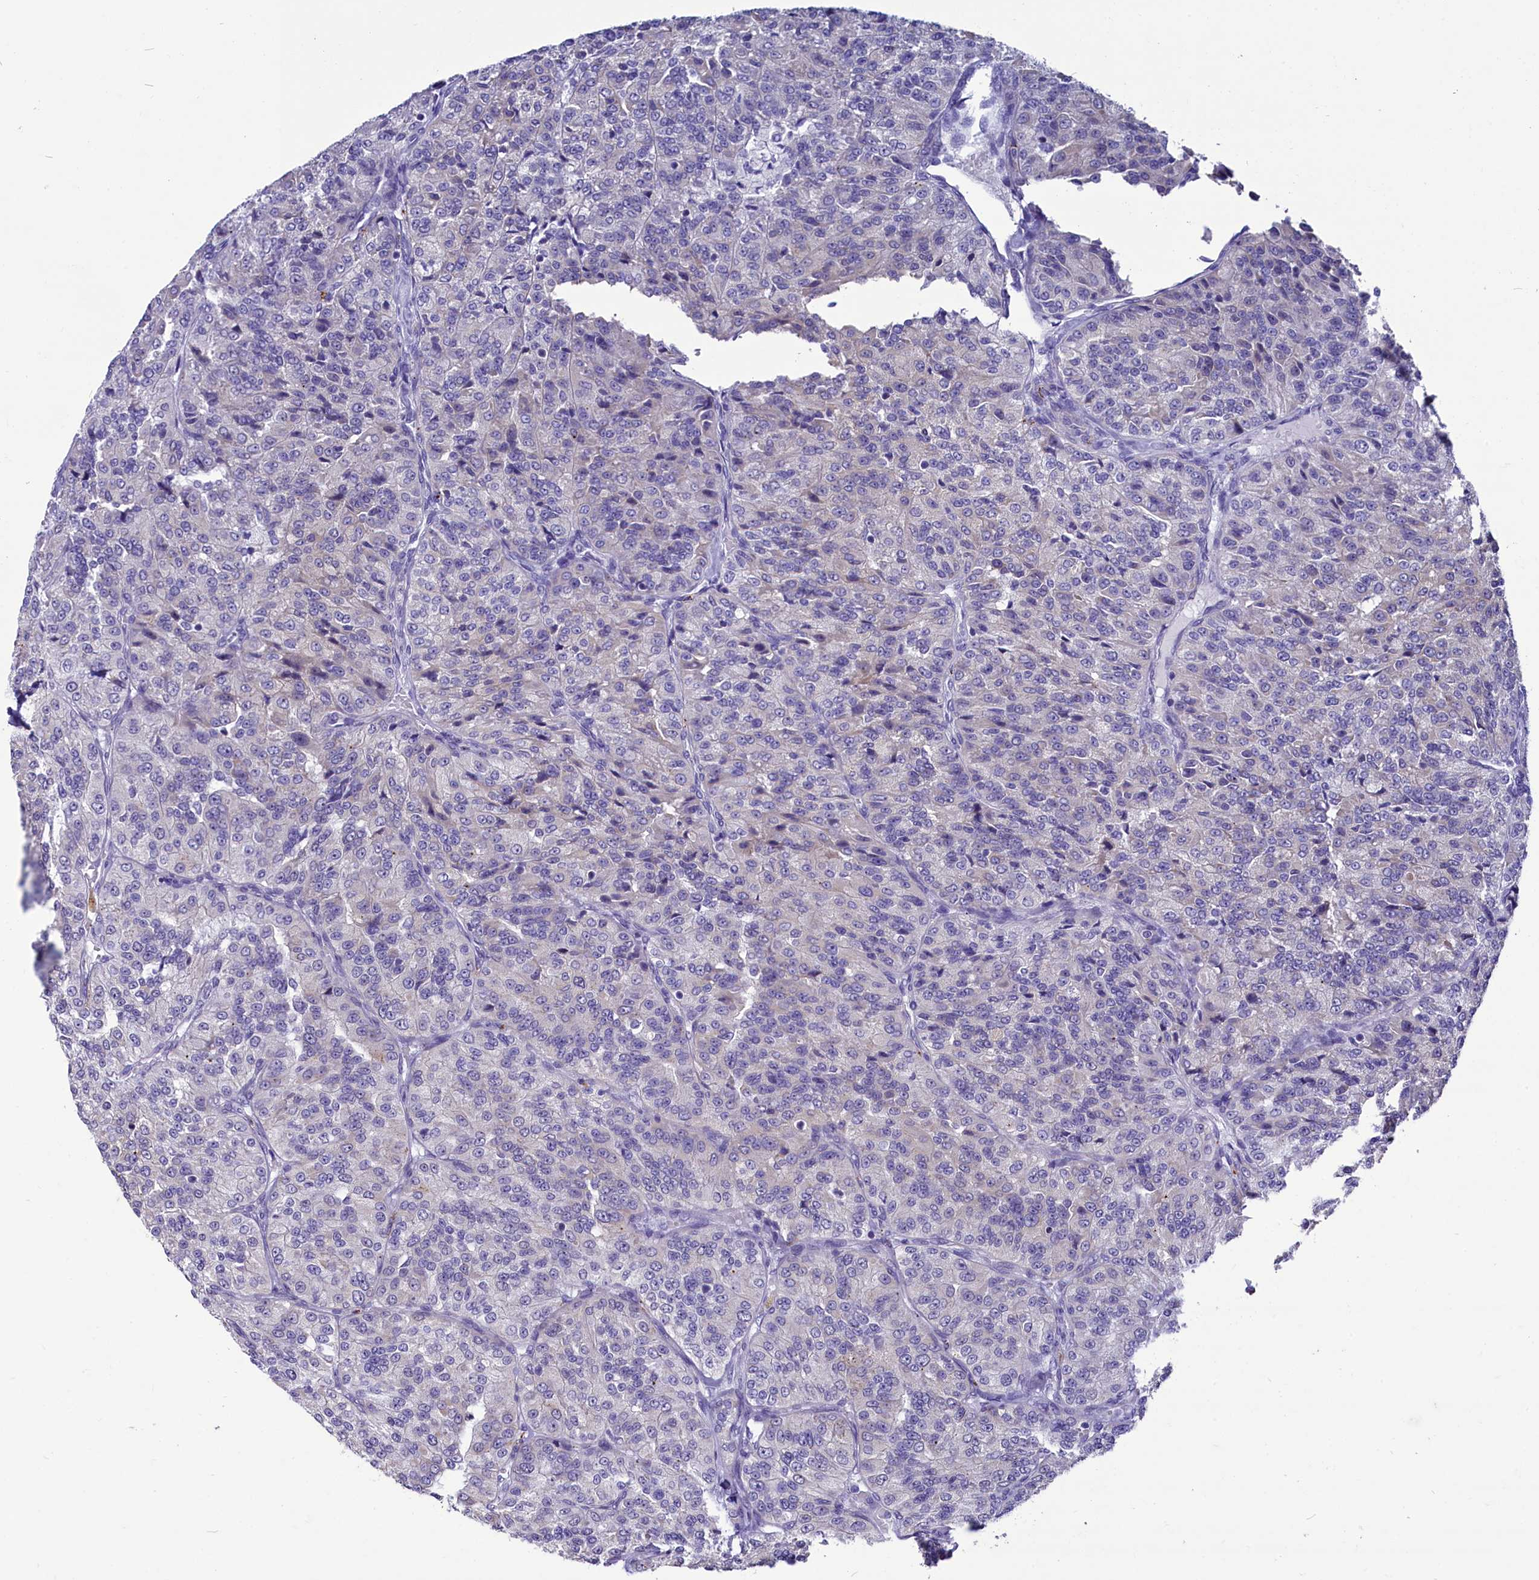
{"staining": {"intensity": "negative", "quantity": "none", "location": "none"}, "tissue": "renal cancer", "cell_type": "Tumor cells", "image_type": "cancer", "snomed": [{"axis": "morphology", "description": "Adenocarcinoma, NOS"}, {"axis": "topography", "description": "Kidney"}], "caption": "There is no significant positivity in tumor cells of adenocarcinoma (renal).", "gene": "SCD5", "patient": {"sex": "female", "age": 63}}